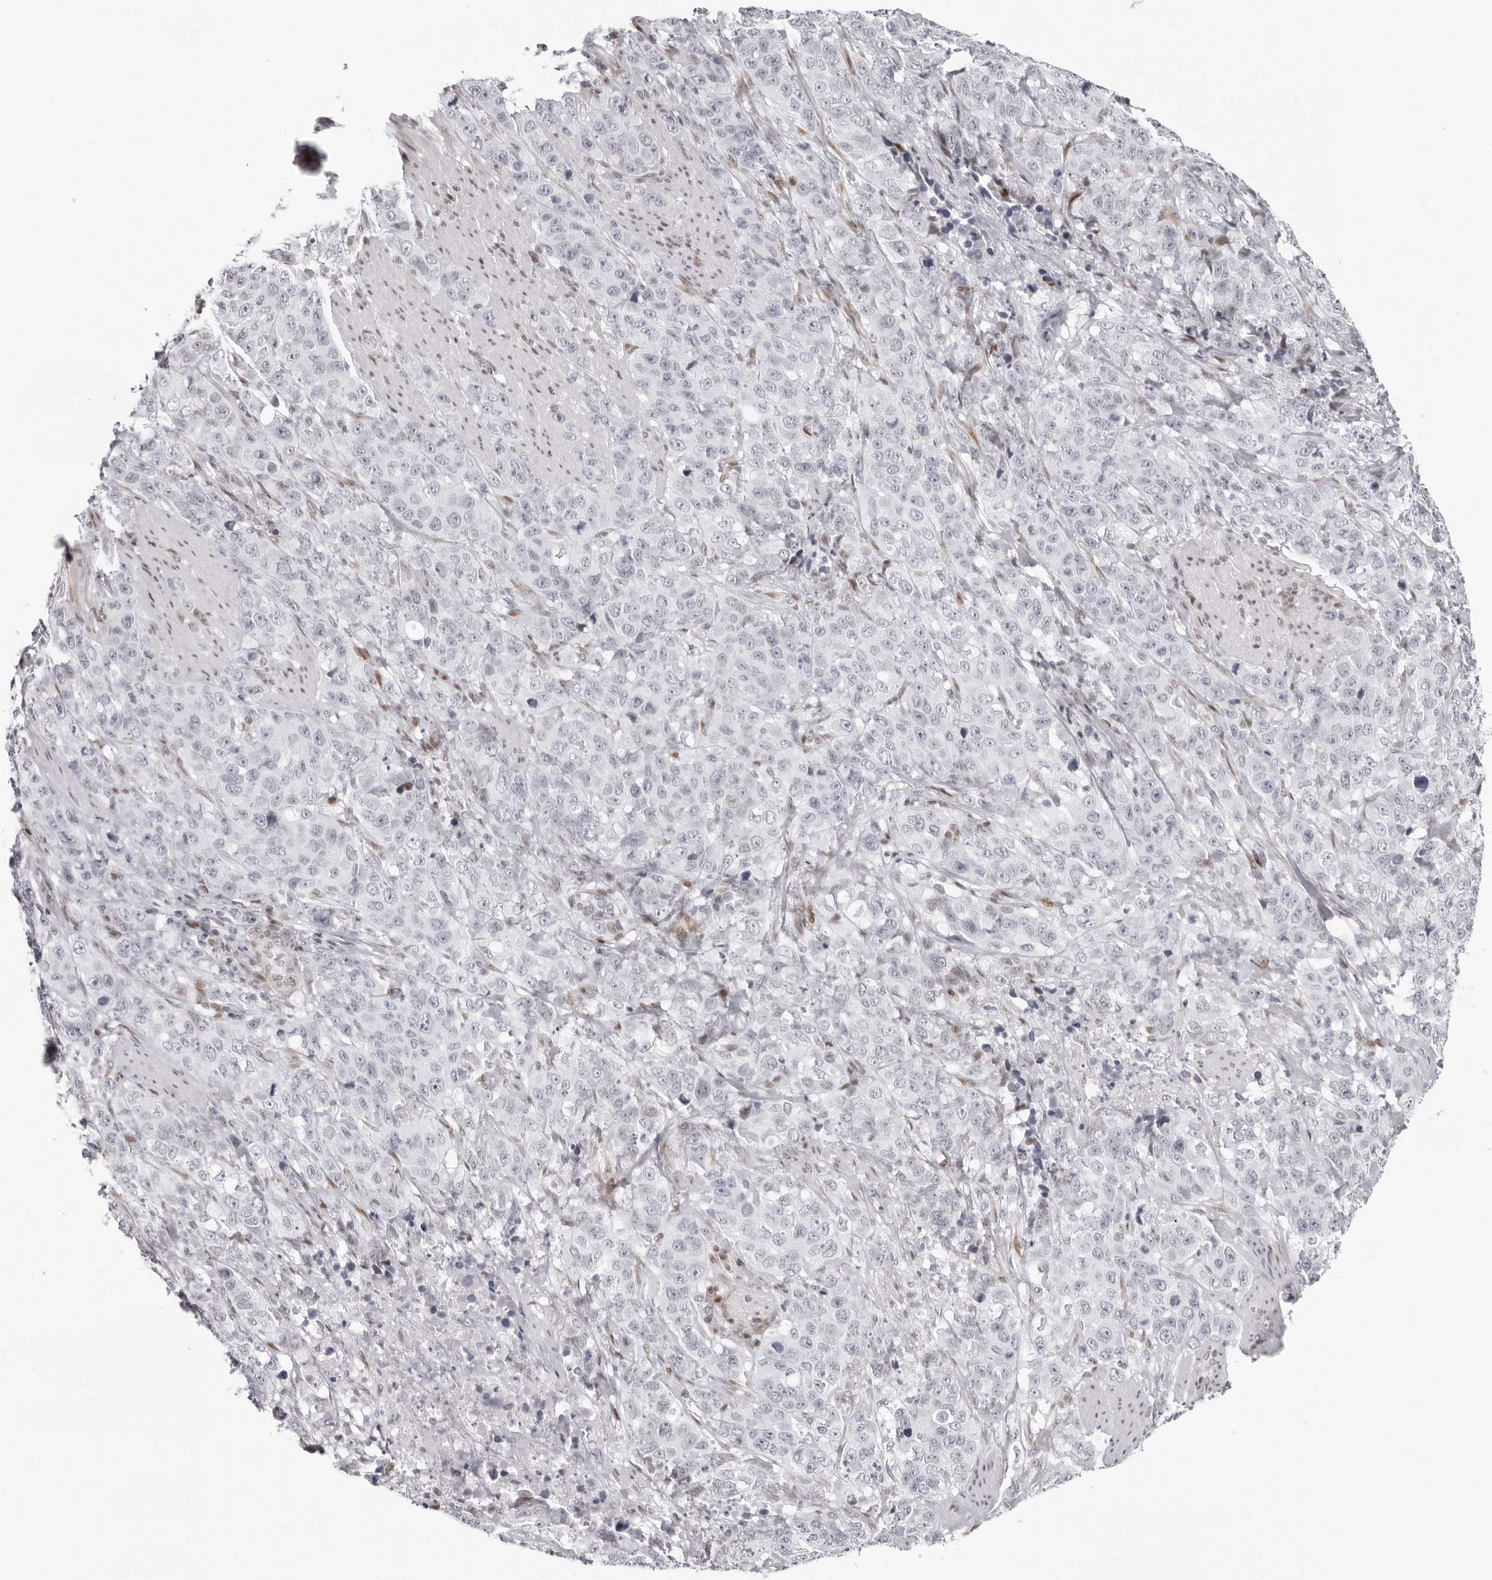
{"staining": {"intensity": "negative", "quantity": "none", "location": "none"}, "tissue": "stomach cancer", "cell_type": "Tumor cells", "image_type": "cancer", "snomed": [{"axis": "morphology", "description": "Adenocarcinoma, NOS"}, {"axis": "topography", "description": "Stomach"}], "caption": "Immunohistochemistry (IHC) photomicrograph of neoplastic tissue: stomach cancer stained with DAB shows no significant protein expression in tumor cells. Brightfield microscopy of immunohistochemistry stained with DAB (brown) and hematoxylin (blue), captured at high magnification.", "gene": "NTPCR", "patient": {"sex": "male", "age": 48}}